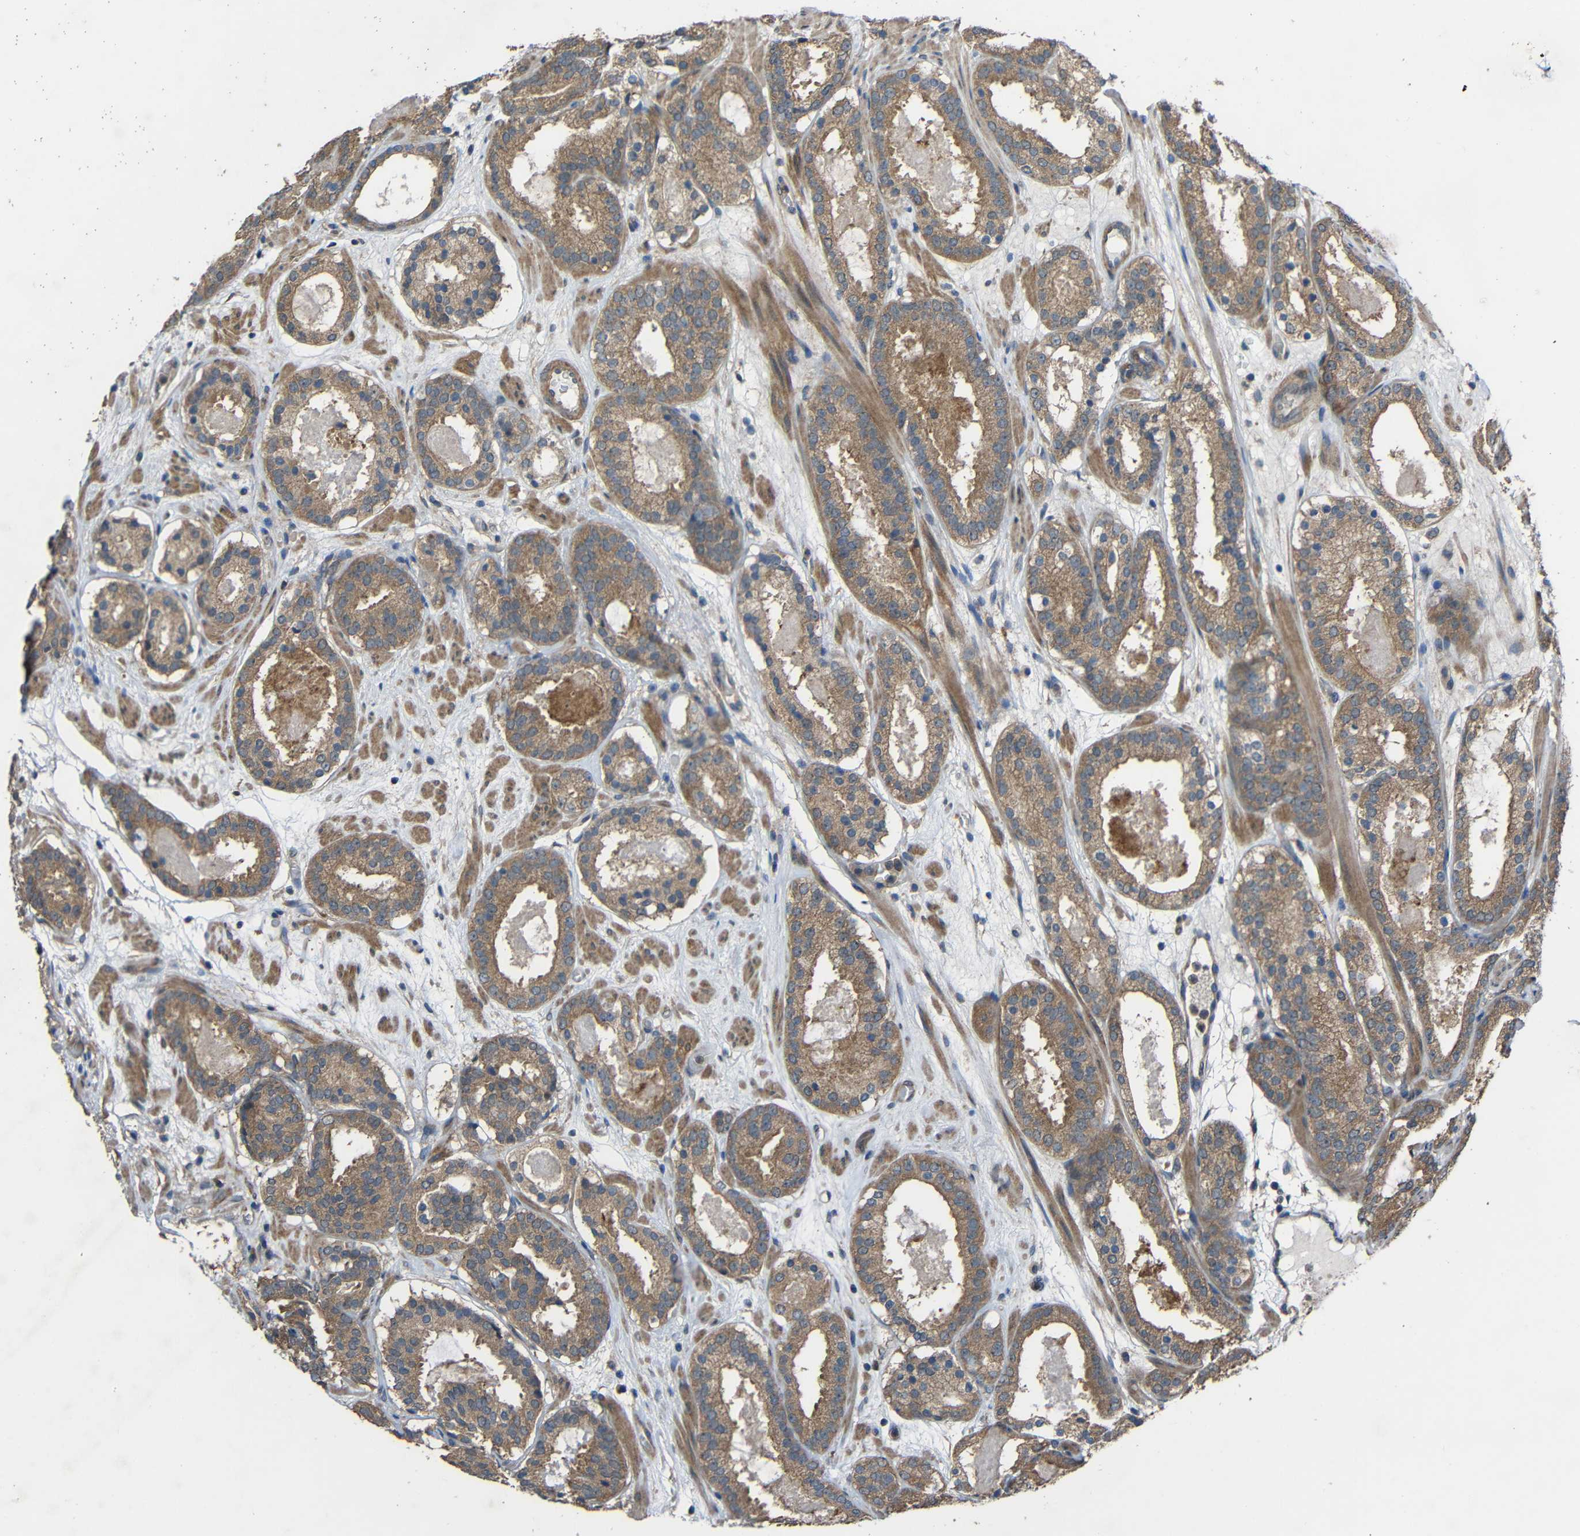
{"staining": {"intensity": "moderate", "quantity": ">75%", "location": "cytoplasmic/membranous"}, "tissue": "prostate cancer", "cell_type": "Tumor cells", "image_type": "cancer", "snomed": [{"axis": "morphology", "description": "Adenocarcinoma, Low grade"}, {"axis": "topography", "description": "Prostate"}], "caption": "DAB (3,3'-diaminobenzidine) immunohistochemical staining of prostate cancer demonstrates moderate cytoplasmic/membranous protein staining in about >75% of tumor cells.", "gene": "CHST9", "patient": {"sex": "male", "age": 69}}